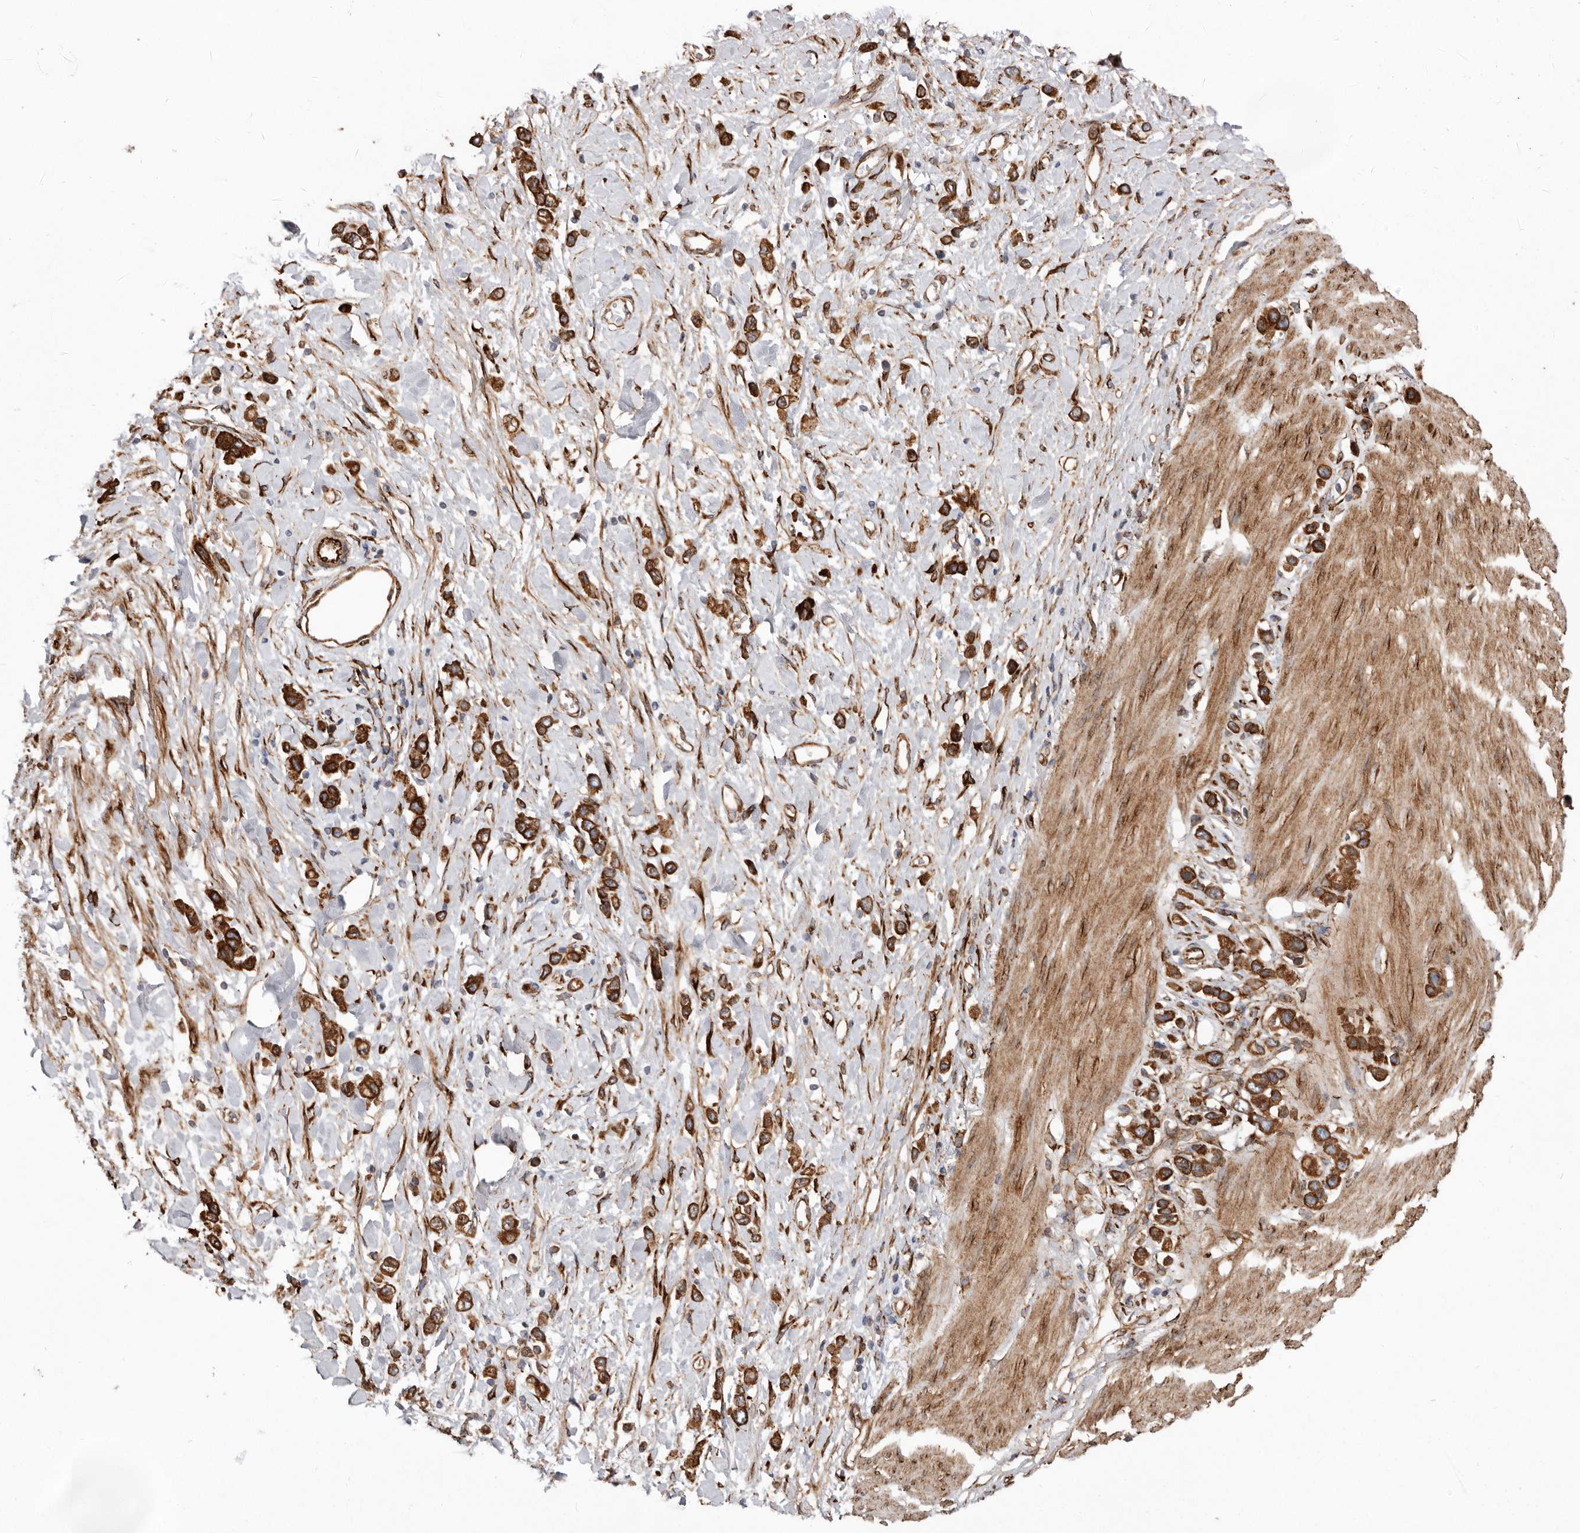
{"staining": {"intensity": "strong", "quantity": ">75%", "location": "cytoplasmic/membranous"}, "tissue": "stomach cancer", "cell_type": "Tumor cells", "image_type": "cancer", "snomed": [{"axis": "morphology", "description": "Adenocarcinoma, NOS"}, {"axis": "topography", "description": "Stomach"}], "caption": "IHC histopathology image of neoplastic tissue: human adenocarcinoma (stomach) stained using immunohistochemistry (IHC) shows high levels of strong protein expression localized specifically in the cytoplasmic/membranous of tumor cells, appearing as a cytoplasmic/membranous brown color.", "gene": "WDTC1", "patient": {"sex": "female", "age": 65}}